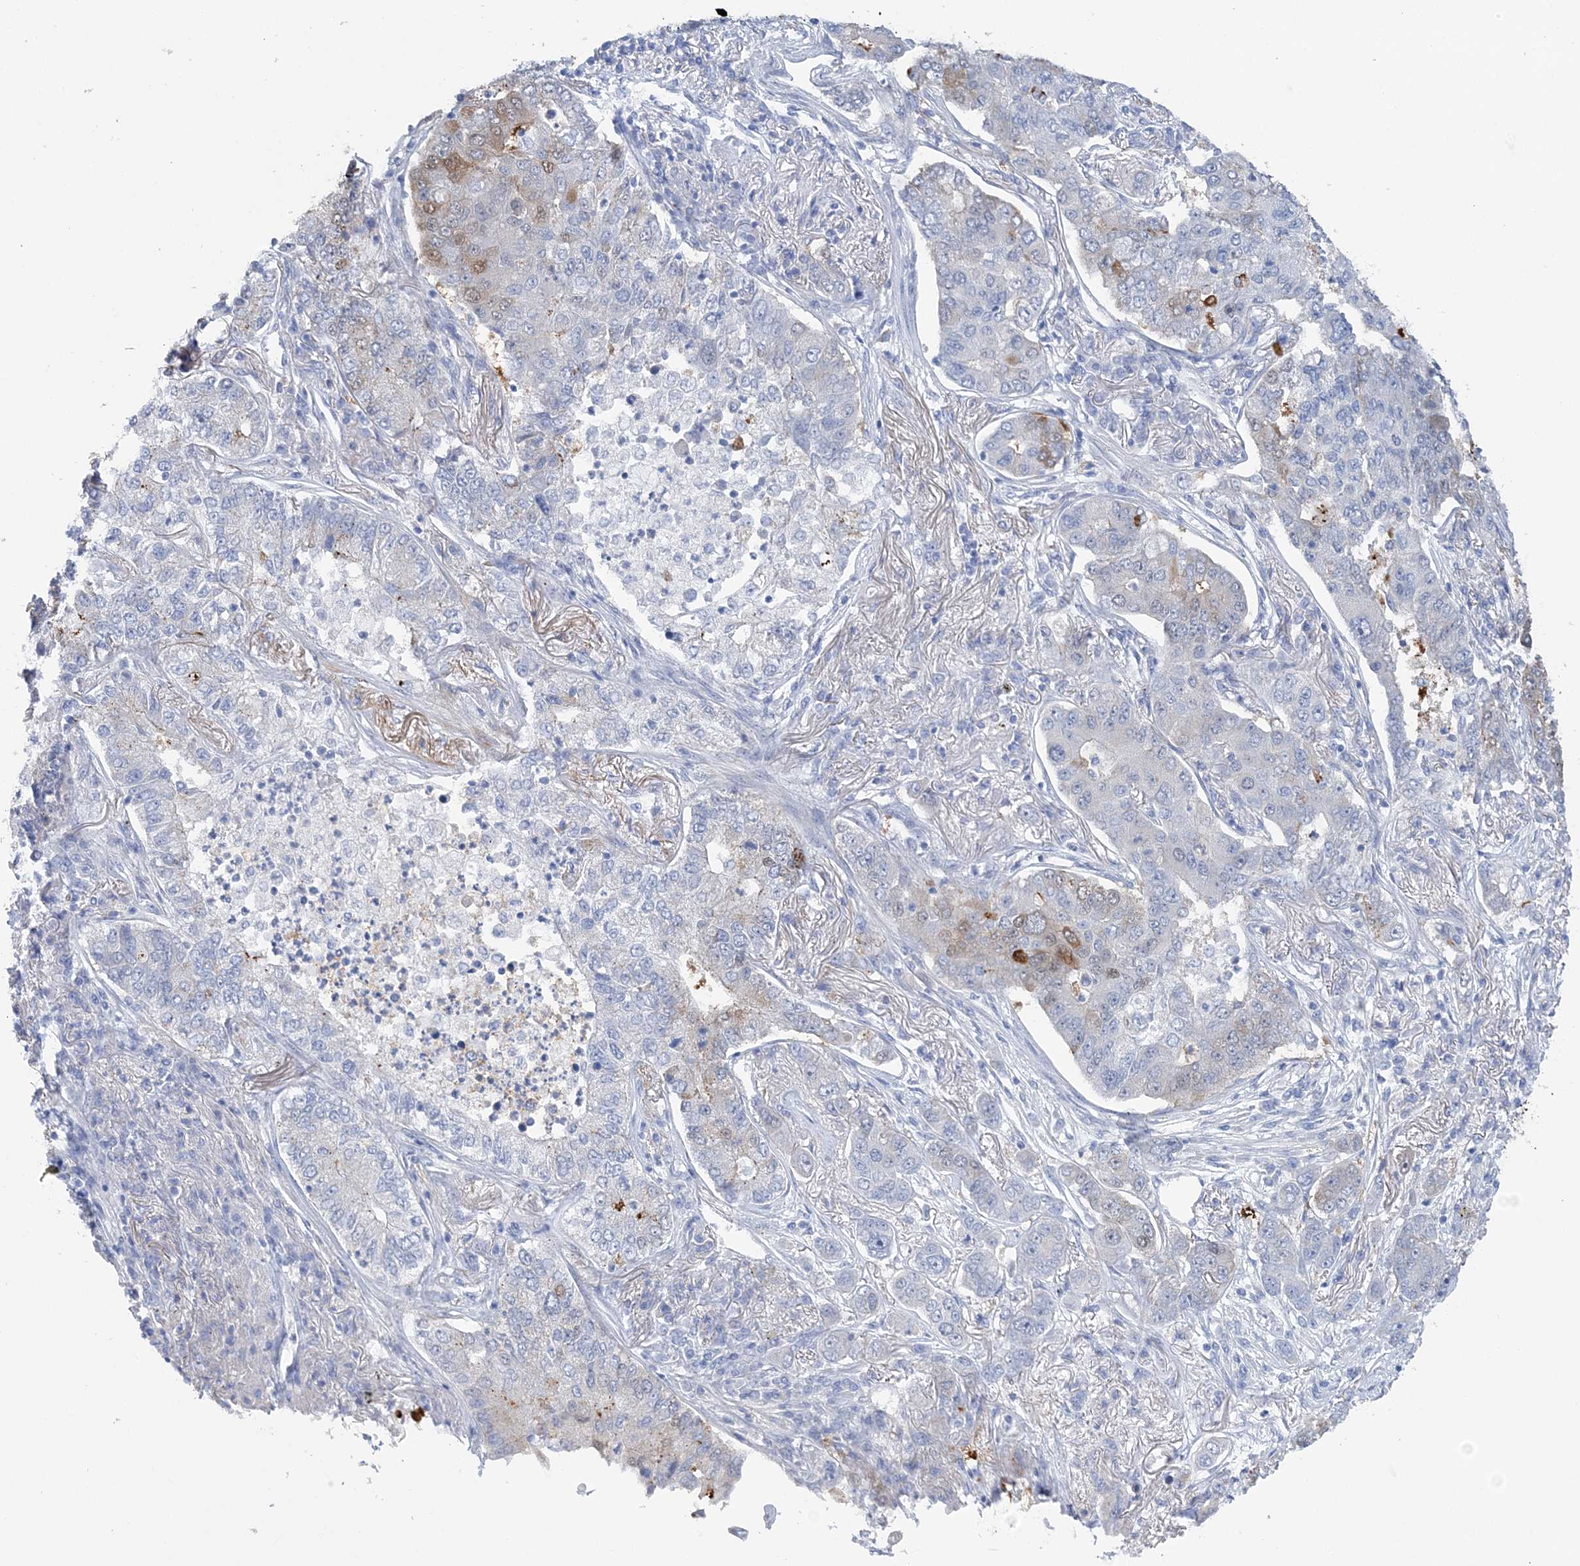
{"staining": {"intensity": "weak", "quantity": "<25%", "location": "cytoplasmic/membranous,nuclear"}, "tissue": "lung cancer", "cell_type": "Tumor cells", "image_type": "cancer", "snomed": [{"axis": "morphology", "description": "Adenocarcinoma, NOS"}, {"axis": "topography", "description": "Lung"}], "caption": "Tumor cells are negative for brown protein staining in lung cancer.", "gene": "HMGCS1", "patient": {"sex": "male", "age": 49}}